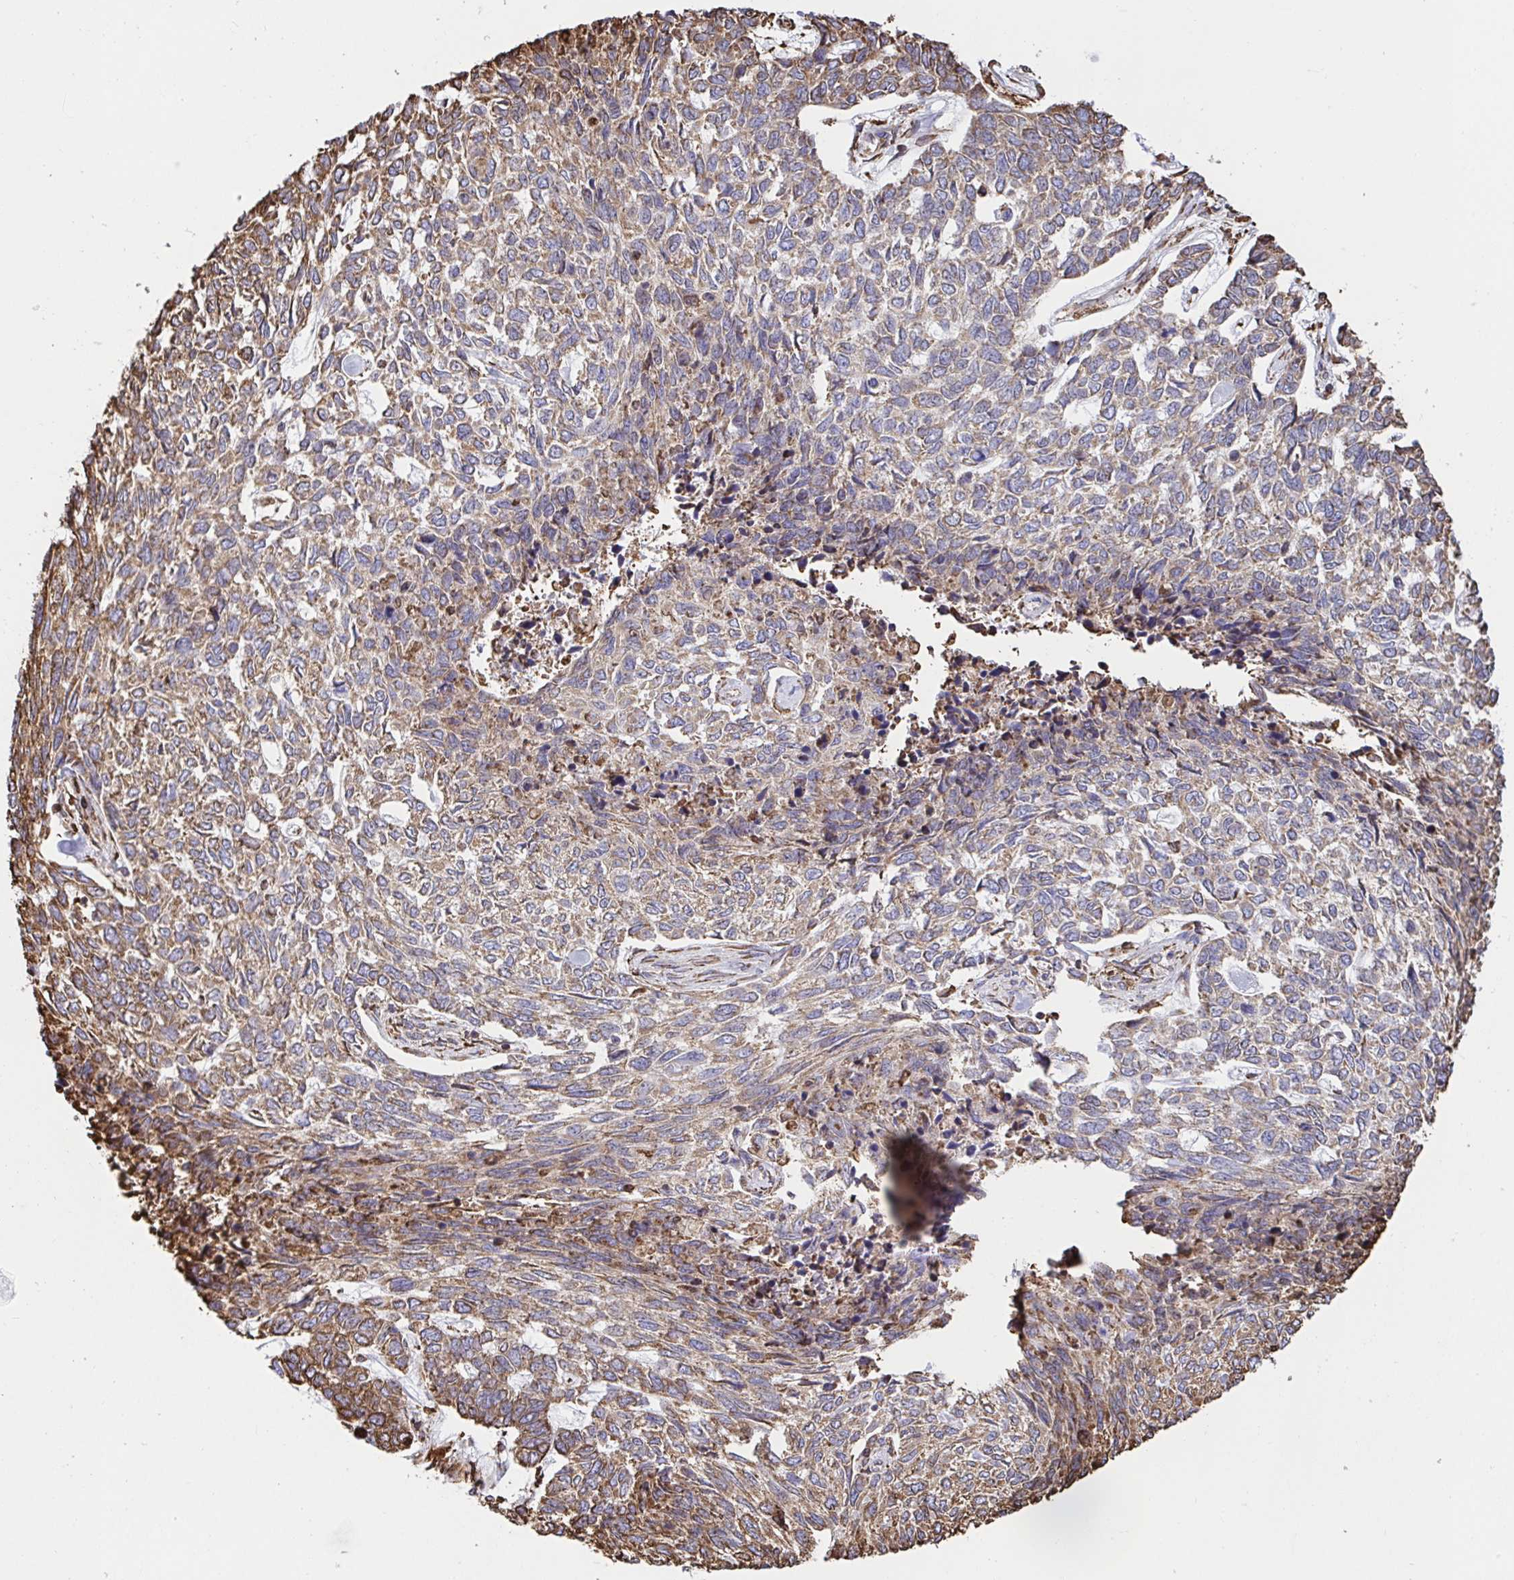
{"staining": {"intensity": "moderate", "quantity": "25%-75%", "location": "cytoplasmic/membranous"}, "tissue": "skin cancer", "cell_type": "Tumor cells", "image_type": "cancer", "snomed": [{"axis": "morphology", "description": "Basal cell carcinoma"}, {"axis": "topography", "description": "Skin"}], "caption": "Immunohistochemistry (IHC) histopathology image of neoplastic tissue: basal cell carcinoma (skin) stained using immunohistochemistry (IHC) demonstrates medium levels of moderate protein expression localized specifically in the cytoplasmic/membranous of tumor cells, appearing as a cytoplasmic/membranous brown color.", "gene": "CLGN", "patient": {"sex": "female", "age": 65}}